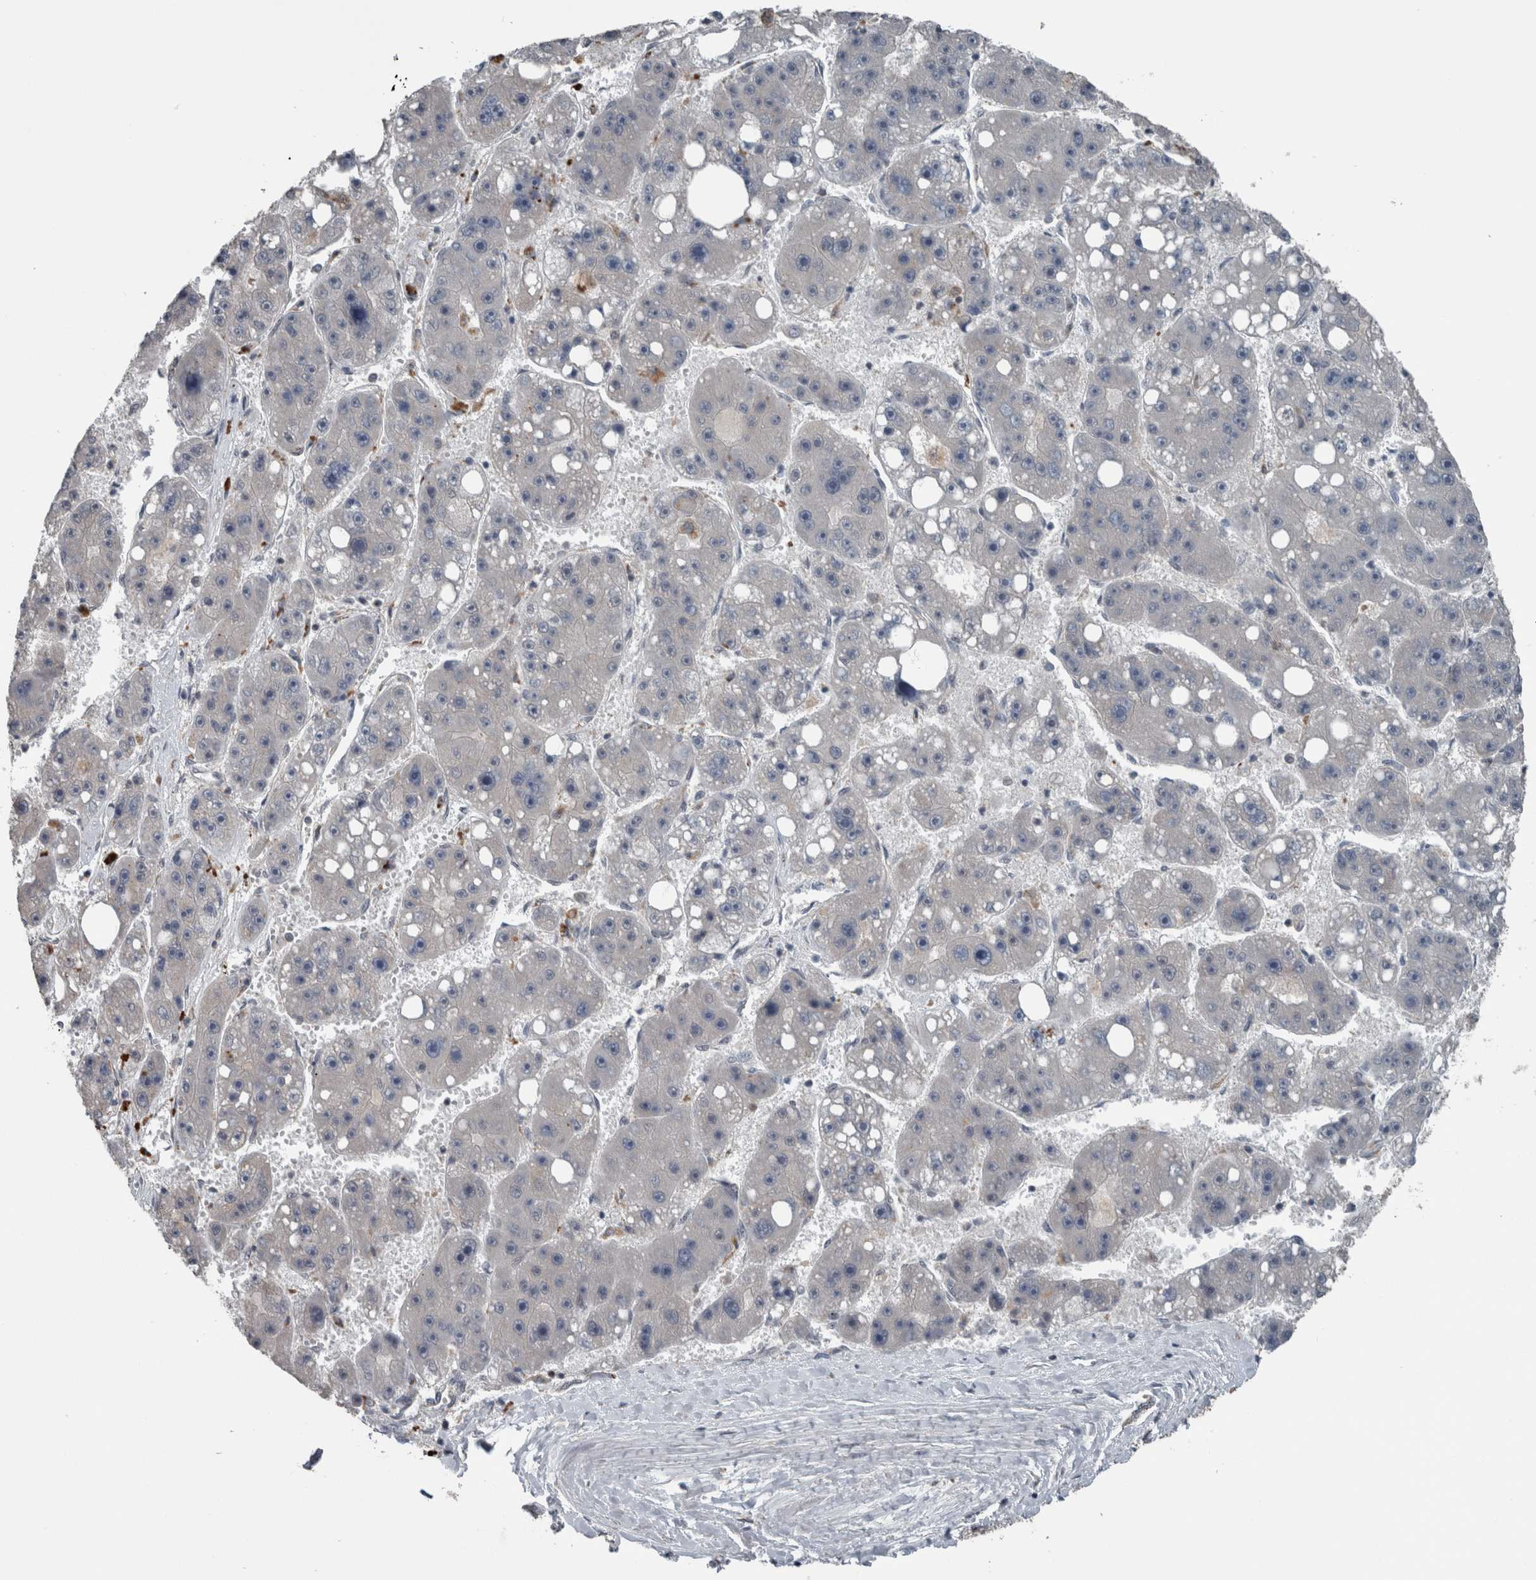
{"staining": {"intensity": "negative", "quantity": "none", "location": "none"}, "tissue": "liver cancer", "cell_type": "Tumor cells", "image_type": "cancer", "snomed": [{"axis": "morphology", "description": "Carcinoma, Hepatocellular, NOS"}, {"axis": "topography", "description": "Liver"}], "caption": "Protein analysis of liver cancer (hepatocellular carcinoma) exhibits no significant positivity in tumor cells. (IHC, brightfield microscopy, high magnification).", "gene": "ZBTB21", "patient": {"sex": "female", "age": 61}}